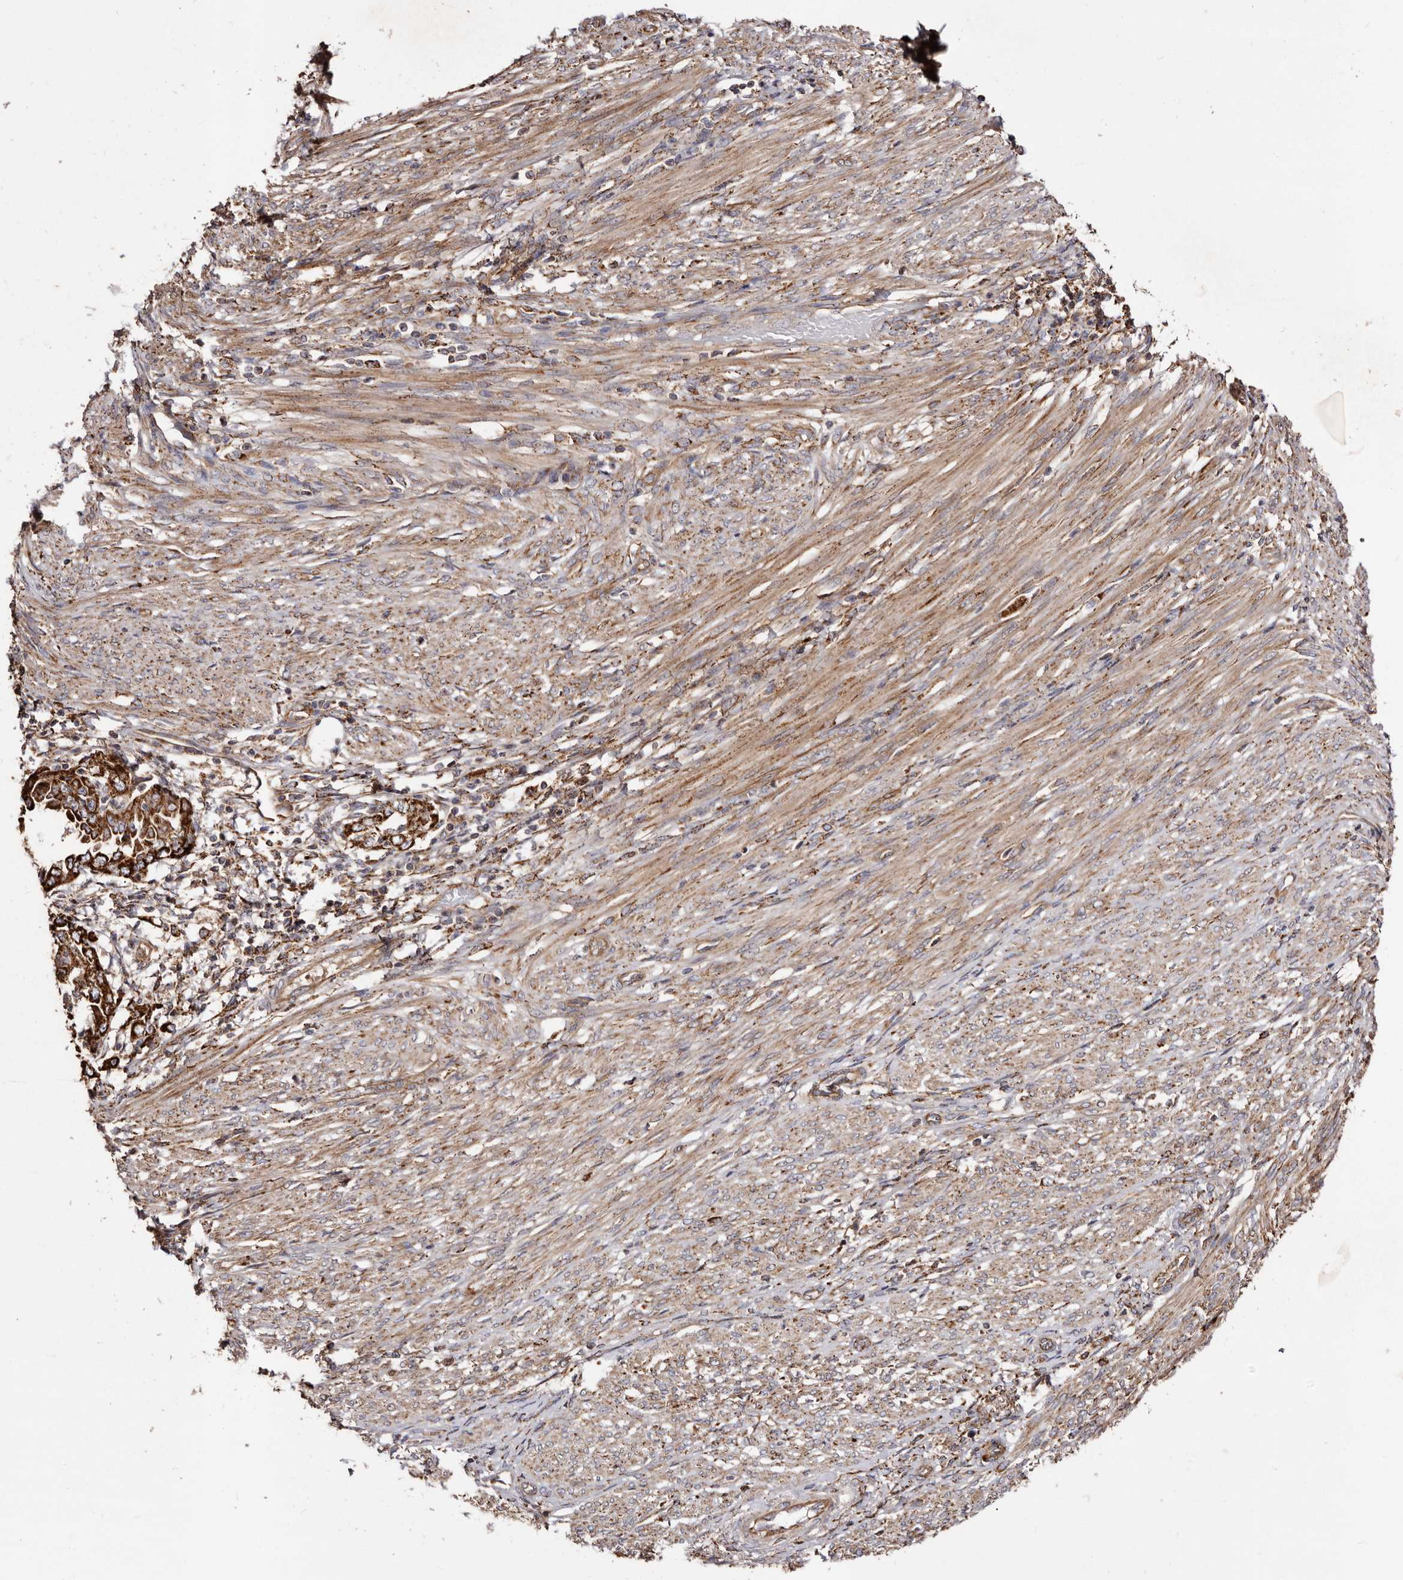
{"staining": {"intensity": "strong", "quantity": ">75%", "location": "cytoplasmic/membranous"}, "tissue": "endometrial cancer", "cell_type": "Tumor cells", "image_type": "cancer", "snomed": [{"axis": "morphology", "description": "Adenocarcinoma, NOS"}, {"axis": "topography", "description": "Endometrium"}], "caption": "Tumor cells reveal high levels of strong cytoplasmic/membranous staining in approximately >75% of cells in human endometrial adenocarcinoma.", "gene": "LUZP1", "patient": {"sex": "female", "age": 85}}